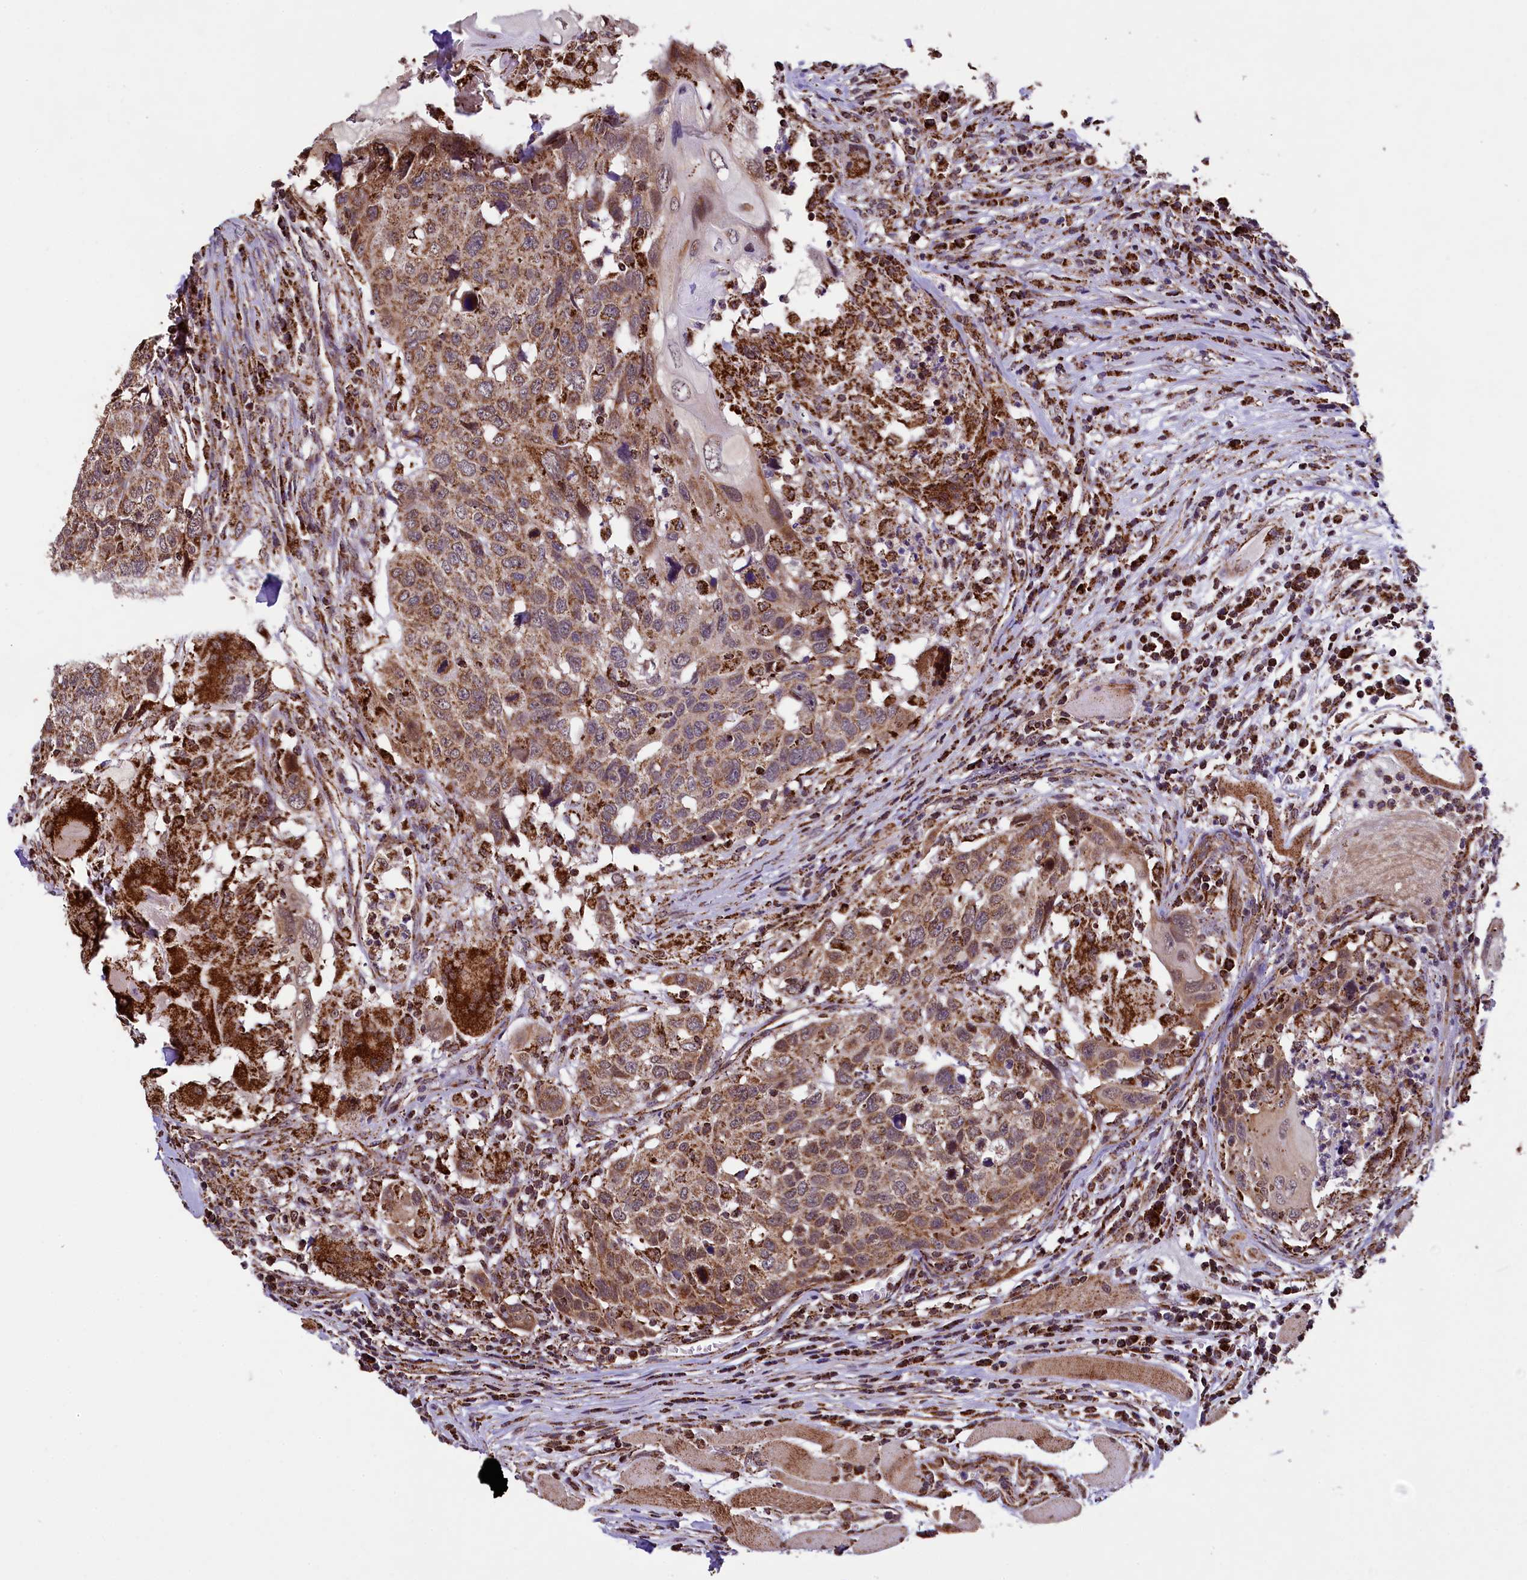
{"staining": {"intensity": "moderate", "quantity": "25%-75%", "location": "cytoplasmic/membranous"}, "tissue": "head and neck cancer", "cell_type": "Tumor cells", "image_type": "cancer", "snomed": [{"axis": "morphology", "description": "Squamous cell carcinoma, NOS"}, {"axis": "topography", "description": "Head-Neck"}], "caption": "About 25%-75% of tumor cells in human head and neck cancer demonstrate moderate cytoplasmic/membranous protein staining as visualized by brown immunohistochemical staining.", "gene": "KLC2", "patient": {"sex": "male", "age": 66}}